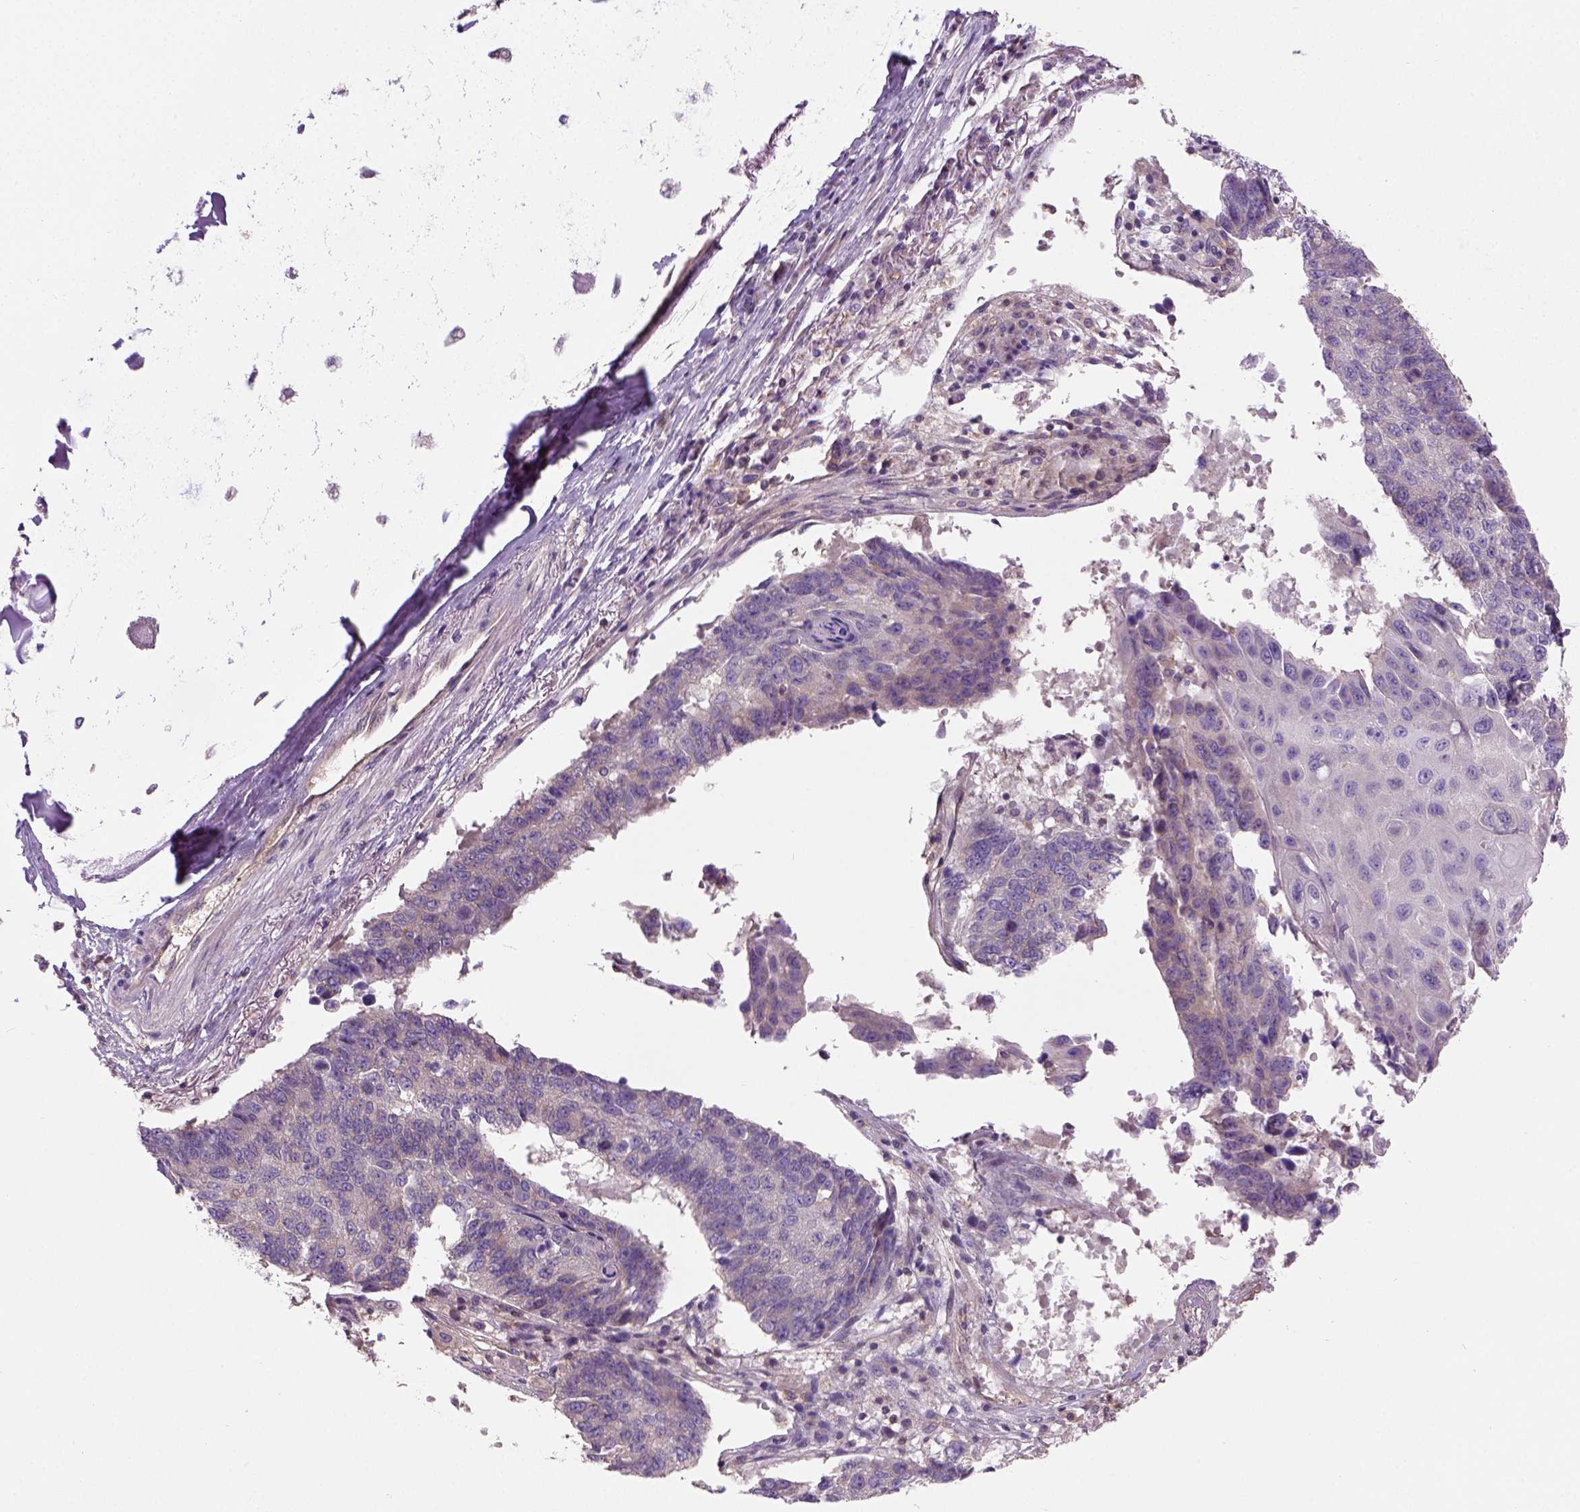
{"staining": {"intensity": "weak", "quantity": "25%-75%", "location": "cytoplasmic/membranous"}, "tissue": "lung cancer", "cell_type": "Tumor cells", "image_type": "cancer", "snomed": [{"axis": "morphology", "description": "Squamous cell carcinoma, NOS"}, {"axis": "topography", "description": "Lung"}], "caption": "The histopathology image demonstrates staining of lung squamous cell carcinoma, revealing weak cytoplasmic/membranous protein expression (brown color) within tumor cells.", "gene": "CRACR2A", "patient": {"sex": "male", "age": 73}}